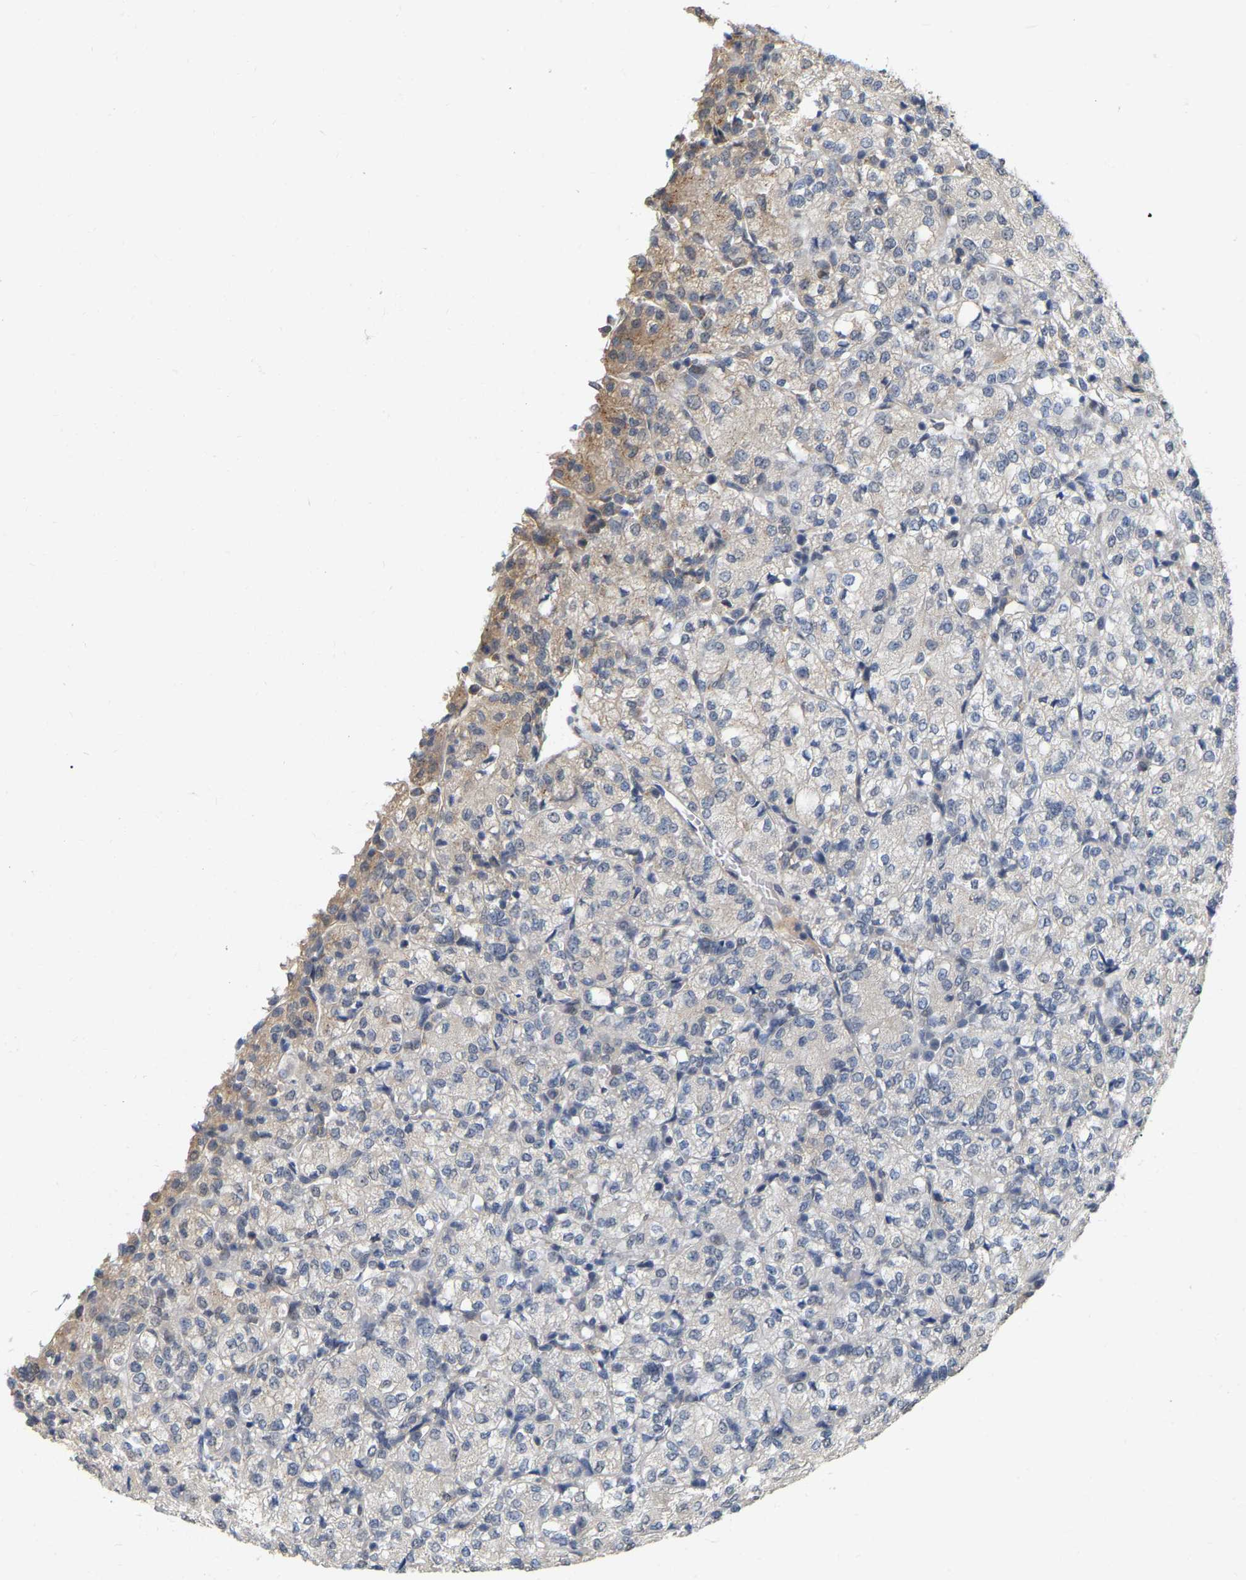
{"staining": {"intensity": "moderate", "quantity": "<25%", "location": "cytoplasmic/membranous"}, "tissue": "renal cancer", "cell_type": "Tumor cells", "image_type": "cancer", "snomed": [{"axis": "morphology", "description": "Adenocarcinoma, NOS"}, {"axis": "topography", "description": "Kidney"}], "caption": "A low amount of moderate cytoplasmic/membranous positivity is seen in about <25% of tumor cells in renal cancer (adenocarcinoma) tissue. Using DAB (brown) and hematoxylin (blue) stains, captured at high magnification using brightfield microscopy.", "gene": "RUVBL1", "patient": {"sex": "male", "age": 77}}